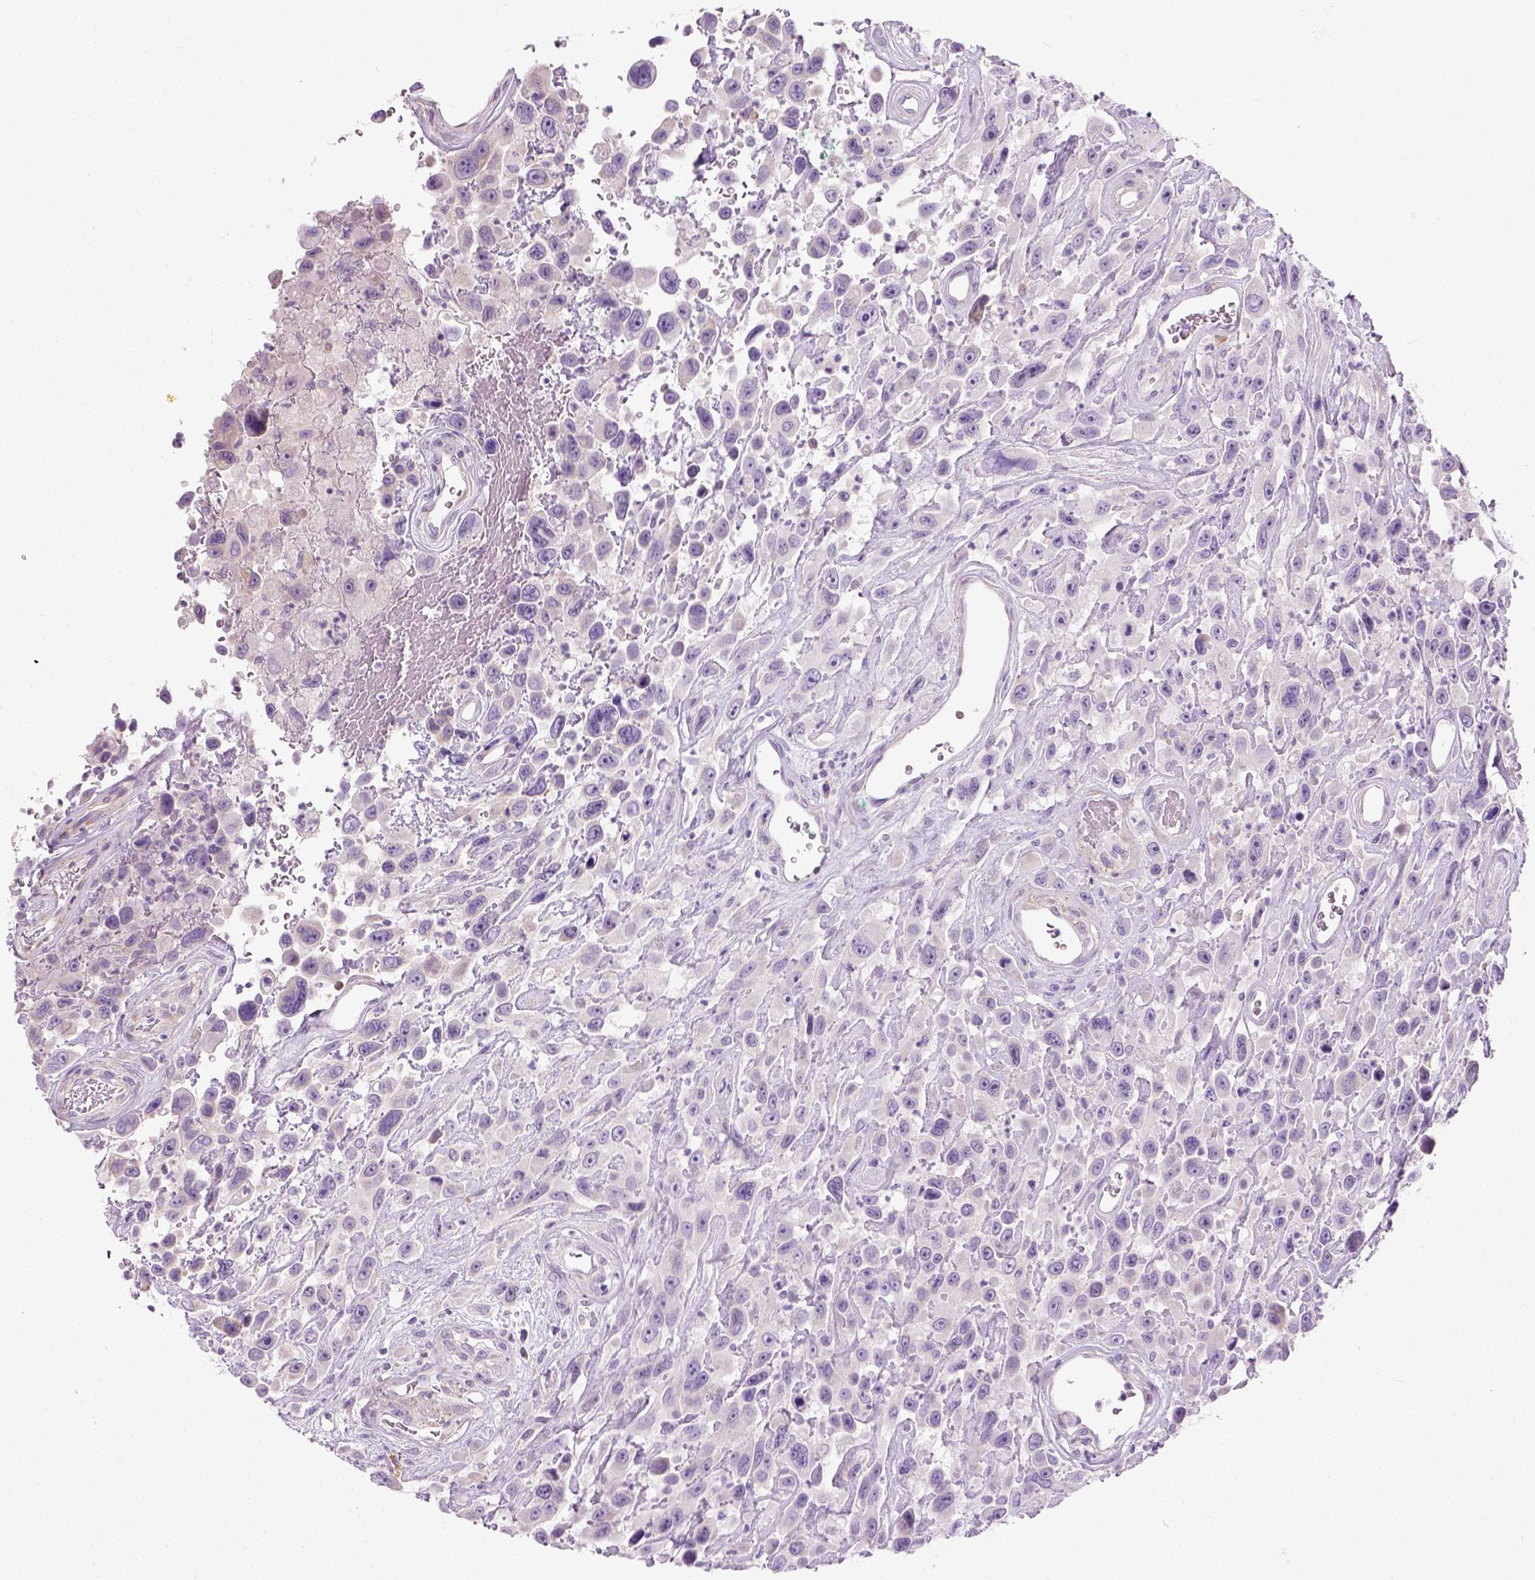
{"staining": {"intensity": "negative", "quantity": "none", "location": "none"}, "tissue": "urothelial cancer", "cell_type": "Tumor cells", "image_type": "cancer", "snomed": [{"axis": "morphology", "description": "Urothelial carcinoma, High grade"}, {"axis": "topography", "description": "Urinary bladder"}], "caption": "IHC image of urothelial cancer stained for a protein (brown), which displays no positivity in tumor cells.", "gene": "TRIM72", "patient": {"sex": "male", "age": 53}}